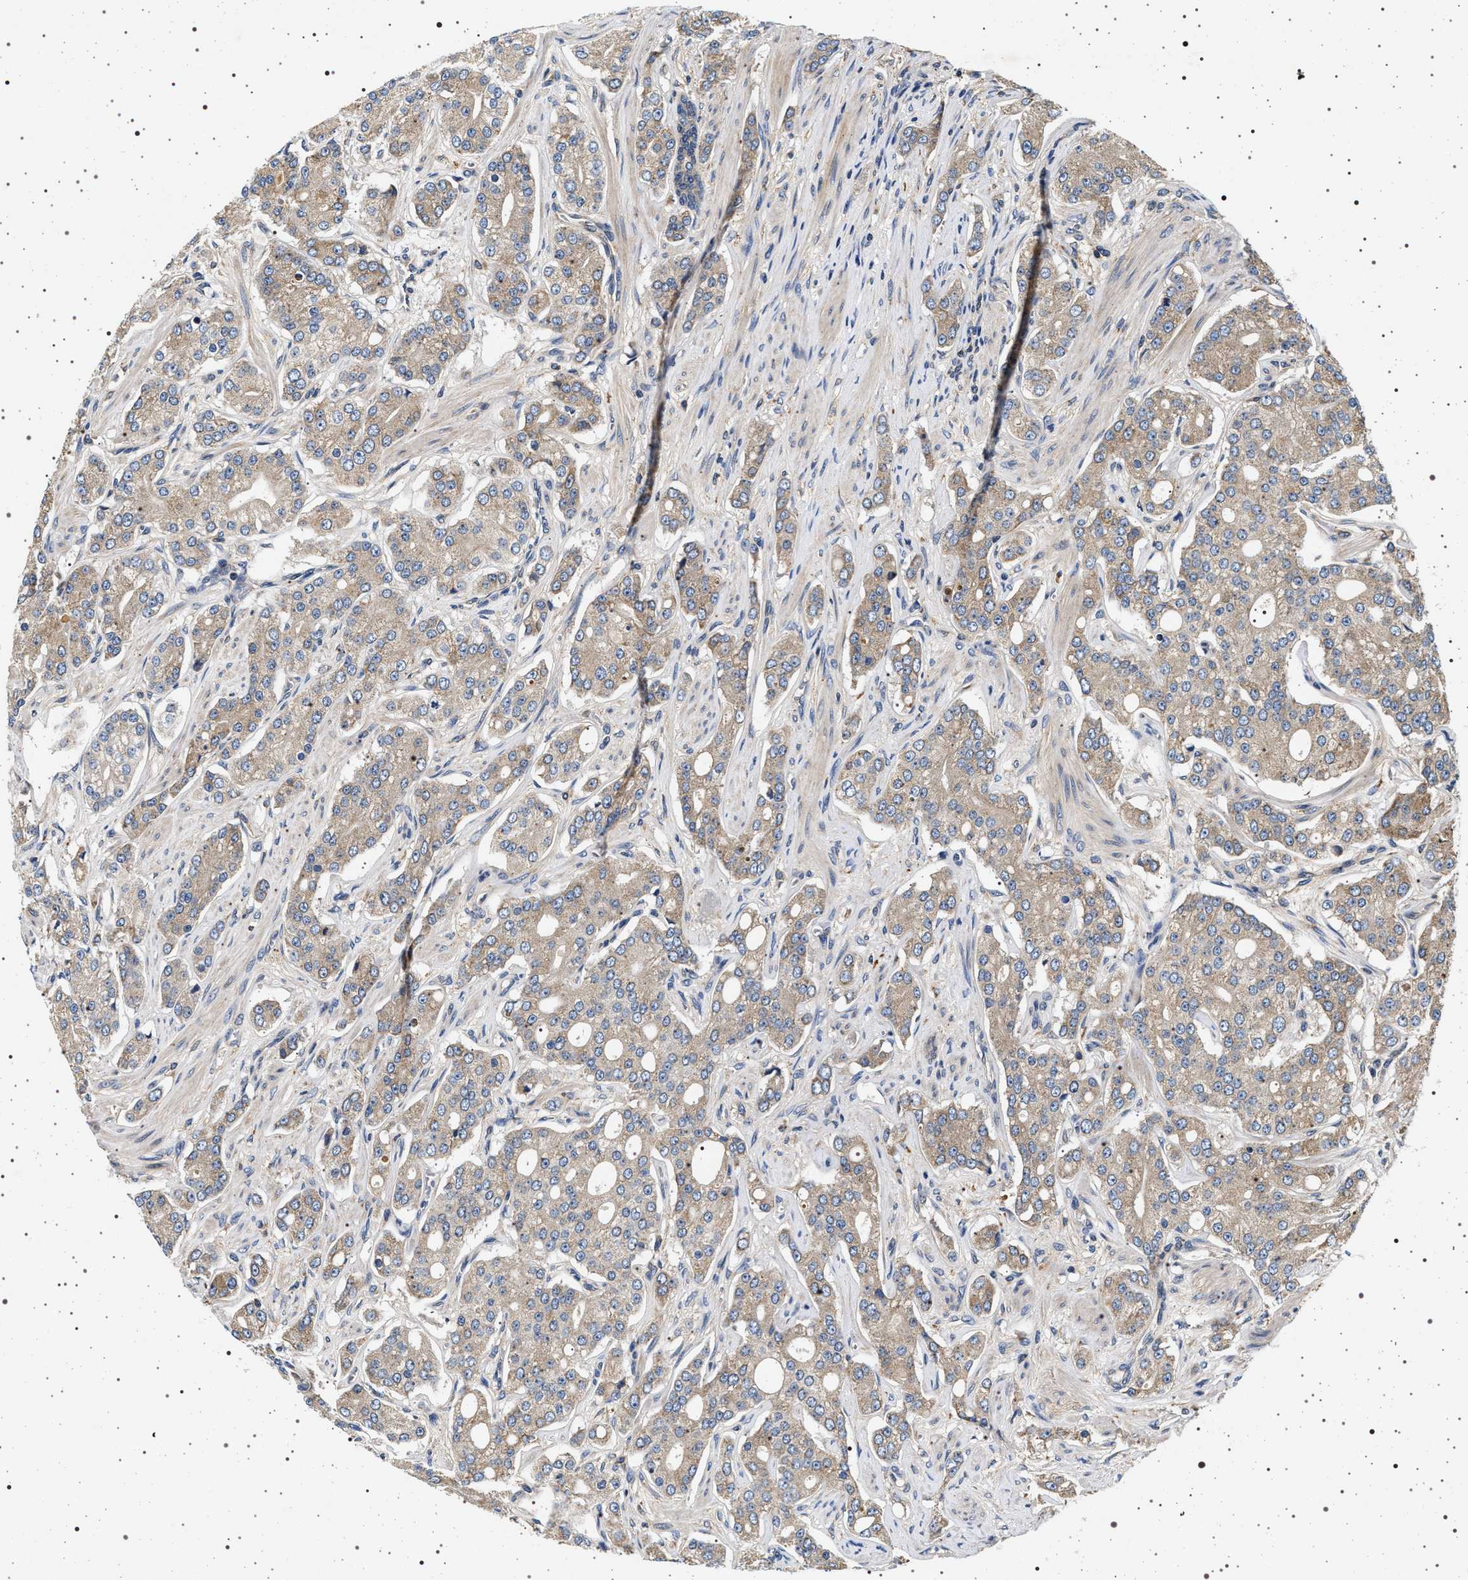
{"staining": {"intensity": "weak", "quantity": ">75%", "location": "cytoplasmic/membranous"}, "tissue": "prostate cancer", "cell_type": "Tumor cells", "image_type": "cancer", "snomed": [{"axis": "morphology", "description": "Adenocarcinoma, High grade"}, {"axis": "topography", "description": "Prostate"}], "caption": "A brown stain highlights weak cytoplasmic/membranous expression of a protein in human adenocarcinoma (high-grade) (prostate) tumor cells.", "gene": "DCBLD2", "patient": {"sex": "male", "age": 71}}